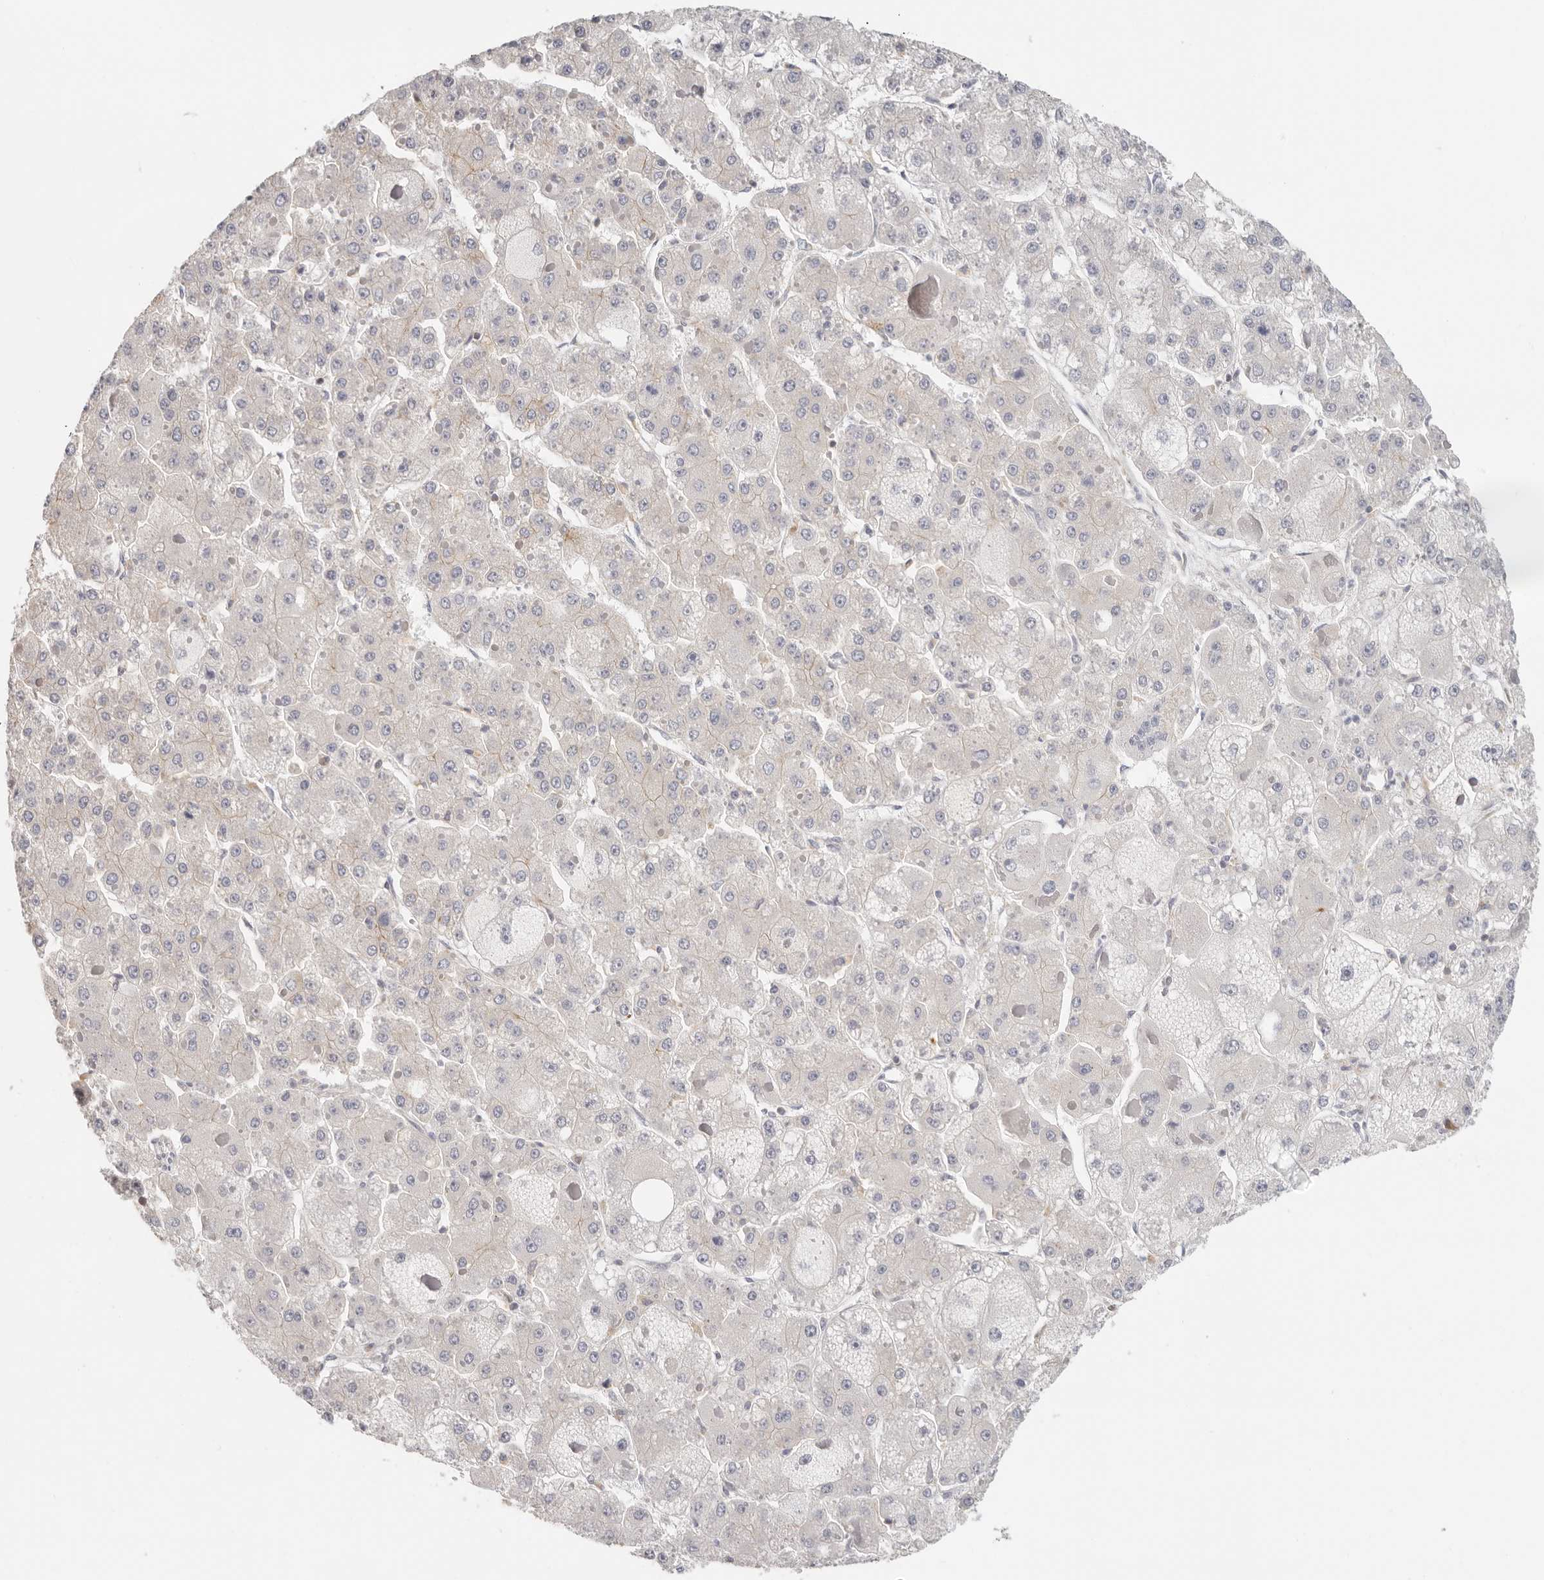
{"staining": {"intensity": "moderate", "quantity": "25%-75%", "location": "cytoplasmic/membranous"}, "tissue": "liver cancer", "cell_type": "Tumor cells", "image_type": "cancer", "snomed": [{"axis": "morphology", "description": "Carcinoma, Hepatocellular, NOS"}, {"axis": "topography", "description": "Liver"}], "caption": "Immunohistochemistry (IHC) staining of liver cancer (hepatocellular carcinoma), which exhibits medium levels of moderate cytoplasmic/membranous positivity in approximately 25%-75% of tumor cells indicating moderate cytoplasmic/membranous protein expression. The staining was performed using DAB (3,3'-diaminobenzidine) (brown) for protein detection and nuclei were counterstained in hematoxylin (blue).", "gene": "ANXA9", "patient": {"sex": "female", "age": 73}}